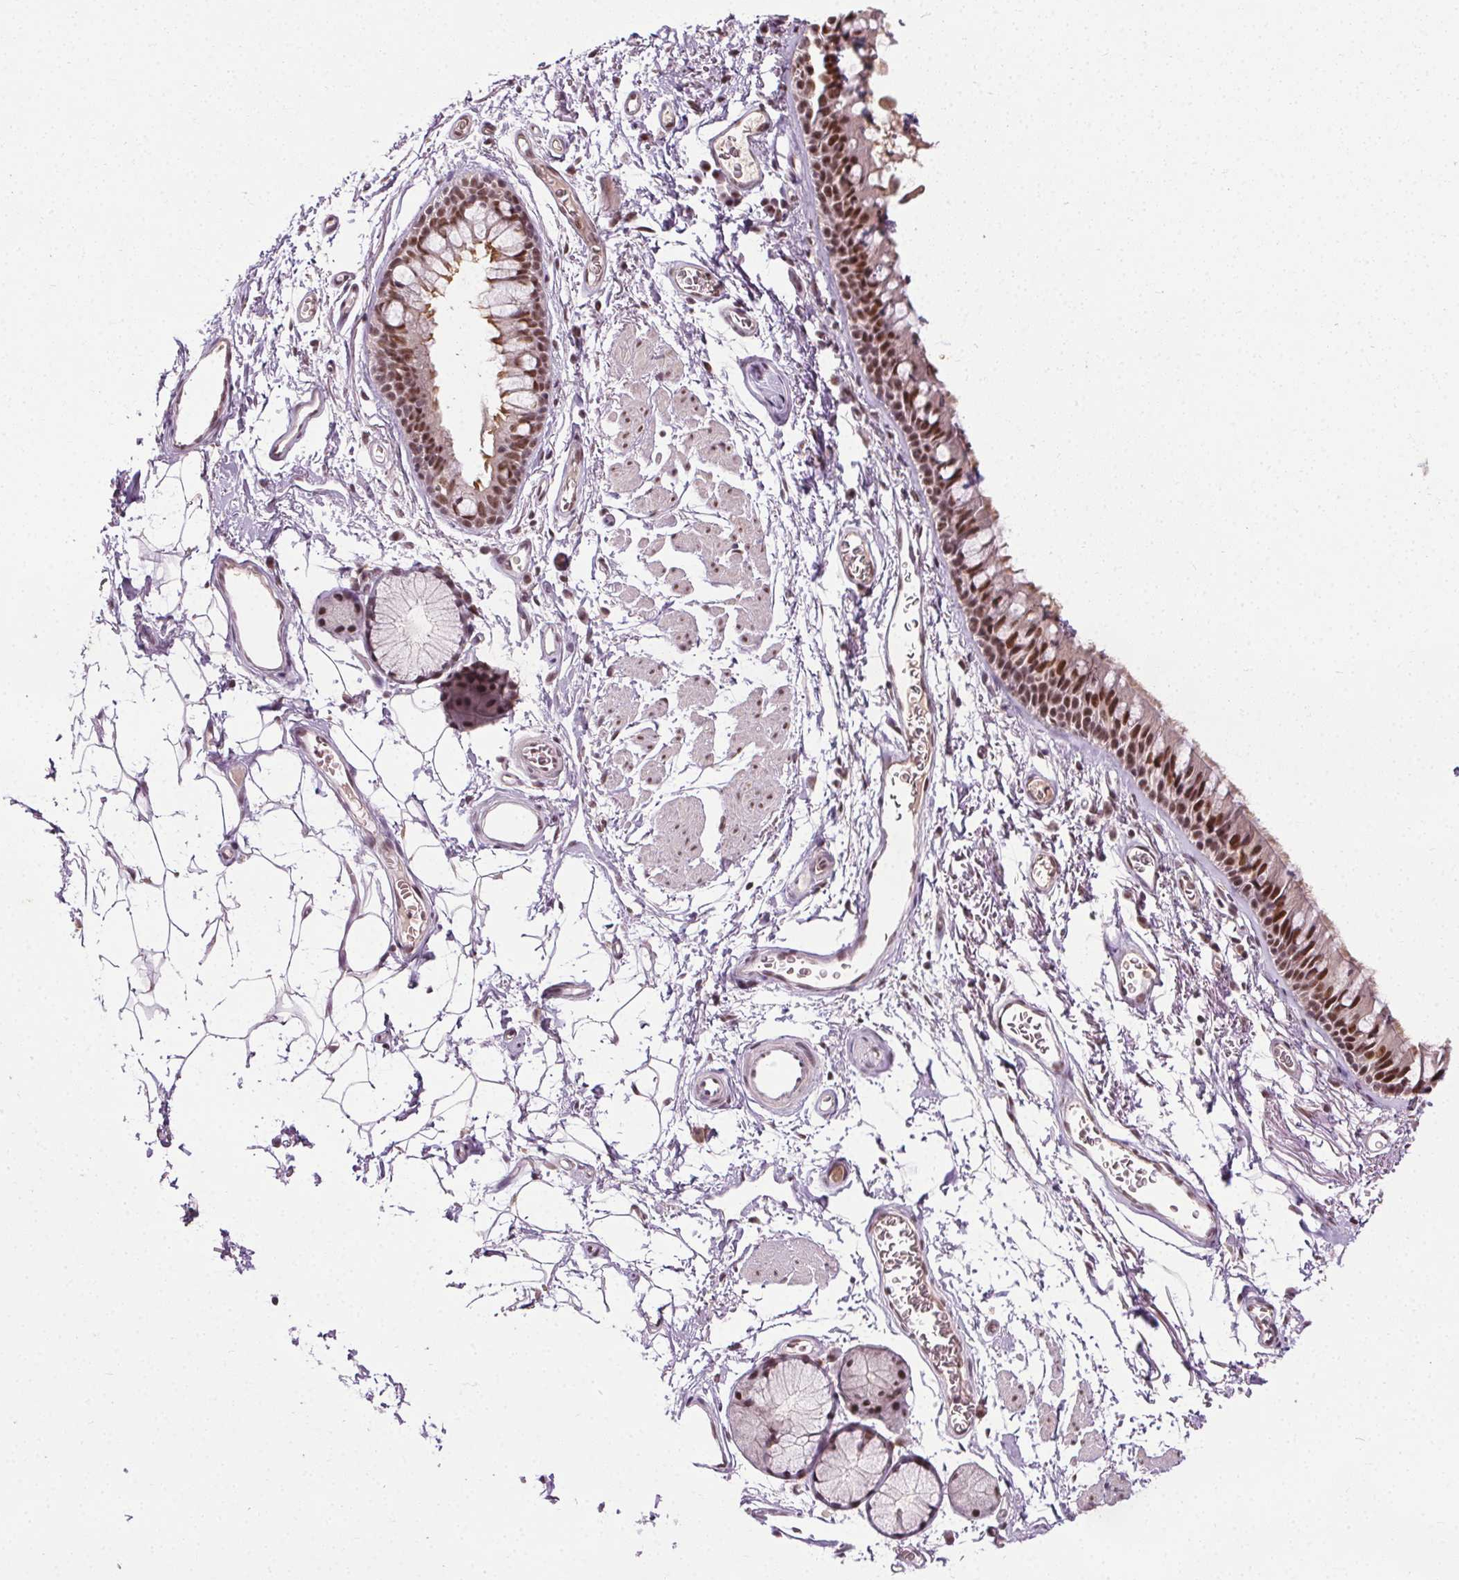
{"staining": {"intensity": "moderate", "quantity": ">75%", "location": "cytoplasmic/membranous,nuclear"}, "tissue": "bronchus", "cell_type": "Respiratory epithelial cells", "image_type": "normal", "snomed": [{"axis": "morphology", "description": "Normal tissue, NOS"}, {"axis": "topography", "description": "Cartilage tissue"}, {"axis": "topography", "description": "Bronchus"}], "caption": "Immunohistochemical staining of unremarkable human bronchus demonstrates moderate cytoplasmic/membranous,nuclear protein expression in approximately >75% of respiratory epithelial cells. (DAB (3,3'-diaminobenzidine) IHC with brightfield microscopy, high magnification).", "gene": "MED6", "patient": {"sex": "female", "age": 79}}